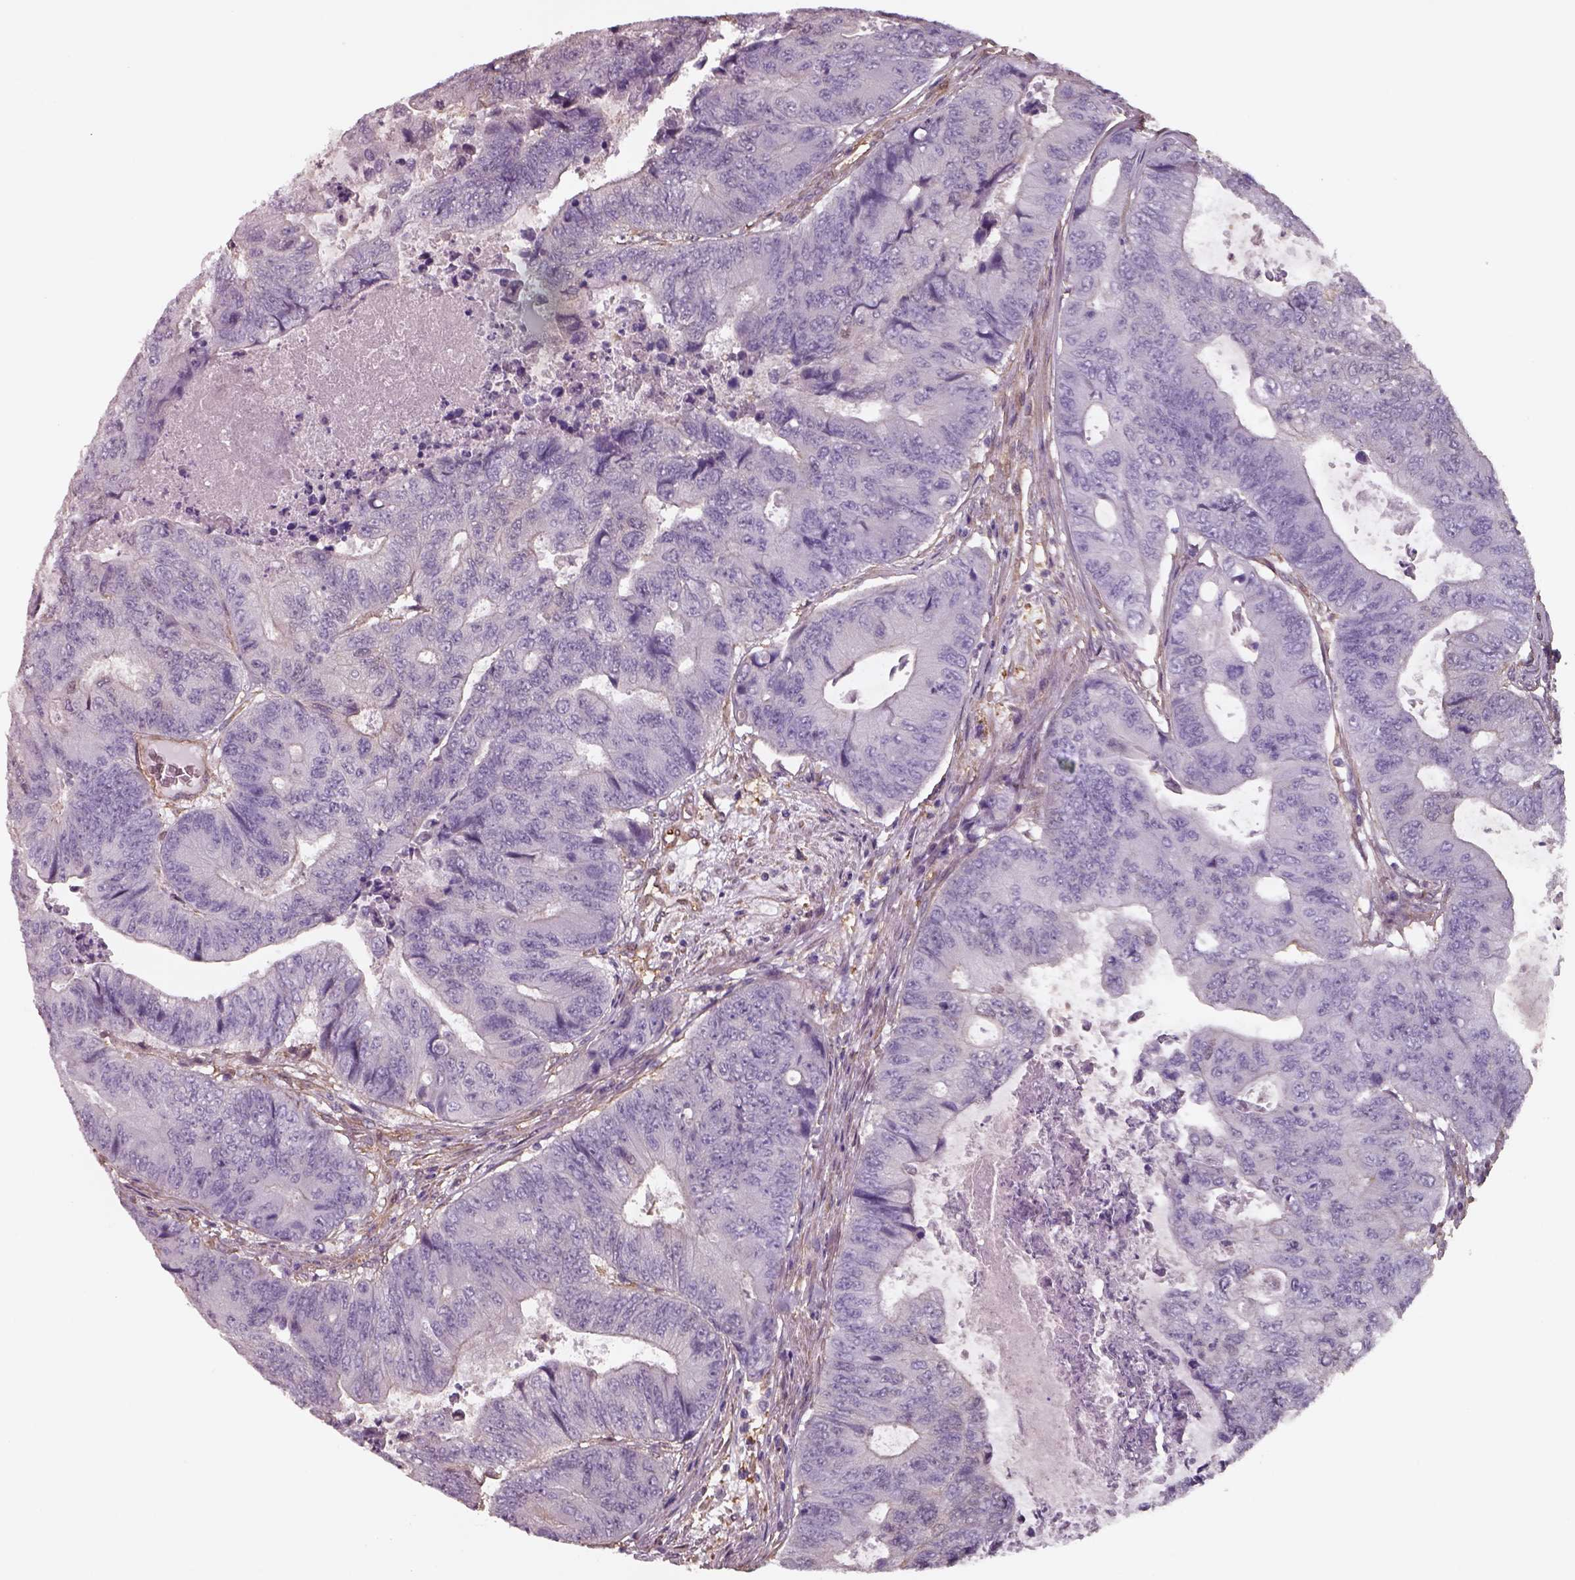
{"staining": {"intensity": "negative", "quantity": "none", "location": "none"}, "tissue": "colorectal cancer", "cell_type": "Tumor cells", "image_type": "cancer", "snomed": [{"axis": "morphology", "description": "Adenocarcinoma, NOS"}, {"axis": "topography", "description": "Colon"}], "caption": "The histopathology image exhibits no staining of tumor cells in colorectal cancer.", "gene": "ISYNA1", "patient": {"sex": "female", "age": 48}}